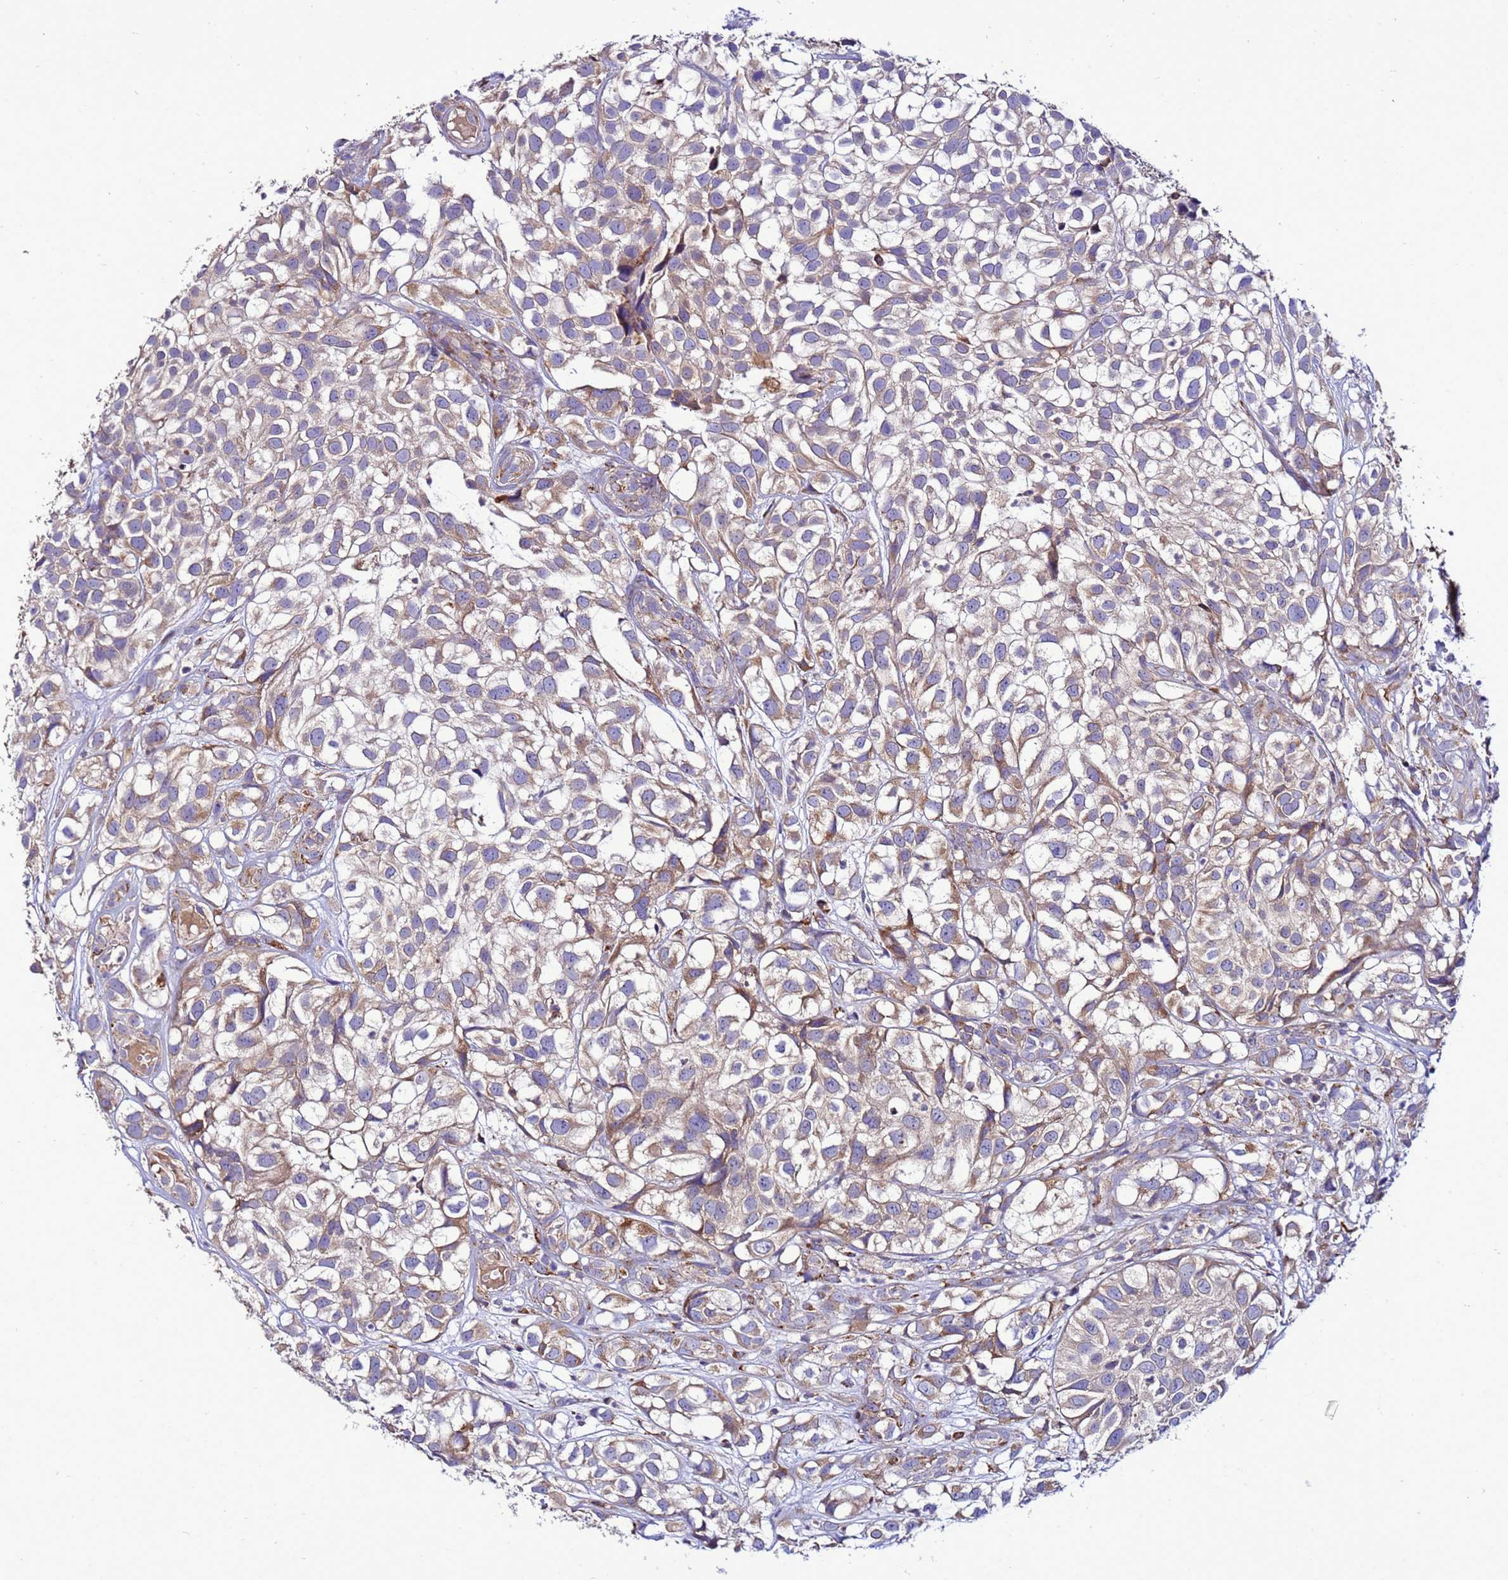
{"staining": {"intensity": "moderate", "quantity": "<25%", "location": "cytoplasmic/membranous"}, "tissue": "urothelial cancer", "cell_type": "Tumor cells", "image_type": "cancer", "snomed": [{"axis": "morphology", "description": "Urothelial carcinoma, High grade"}, {"axis": "topography", "description": "Urinary bladder"}], "caption": "Tumor cells reveal low levels of moderate cytoplasmic/membranous expression in about <25% of cells in human urothelial cancer. Using DAB (3,3'-diaminobenzidine) (brown) and hematoxylin (blue) stains, captured at high magnification using brightfield microscopy.", "gene": "ANTKMT", "patient": {"sex": "male", "age": 56}}